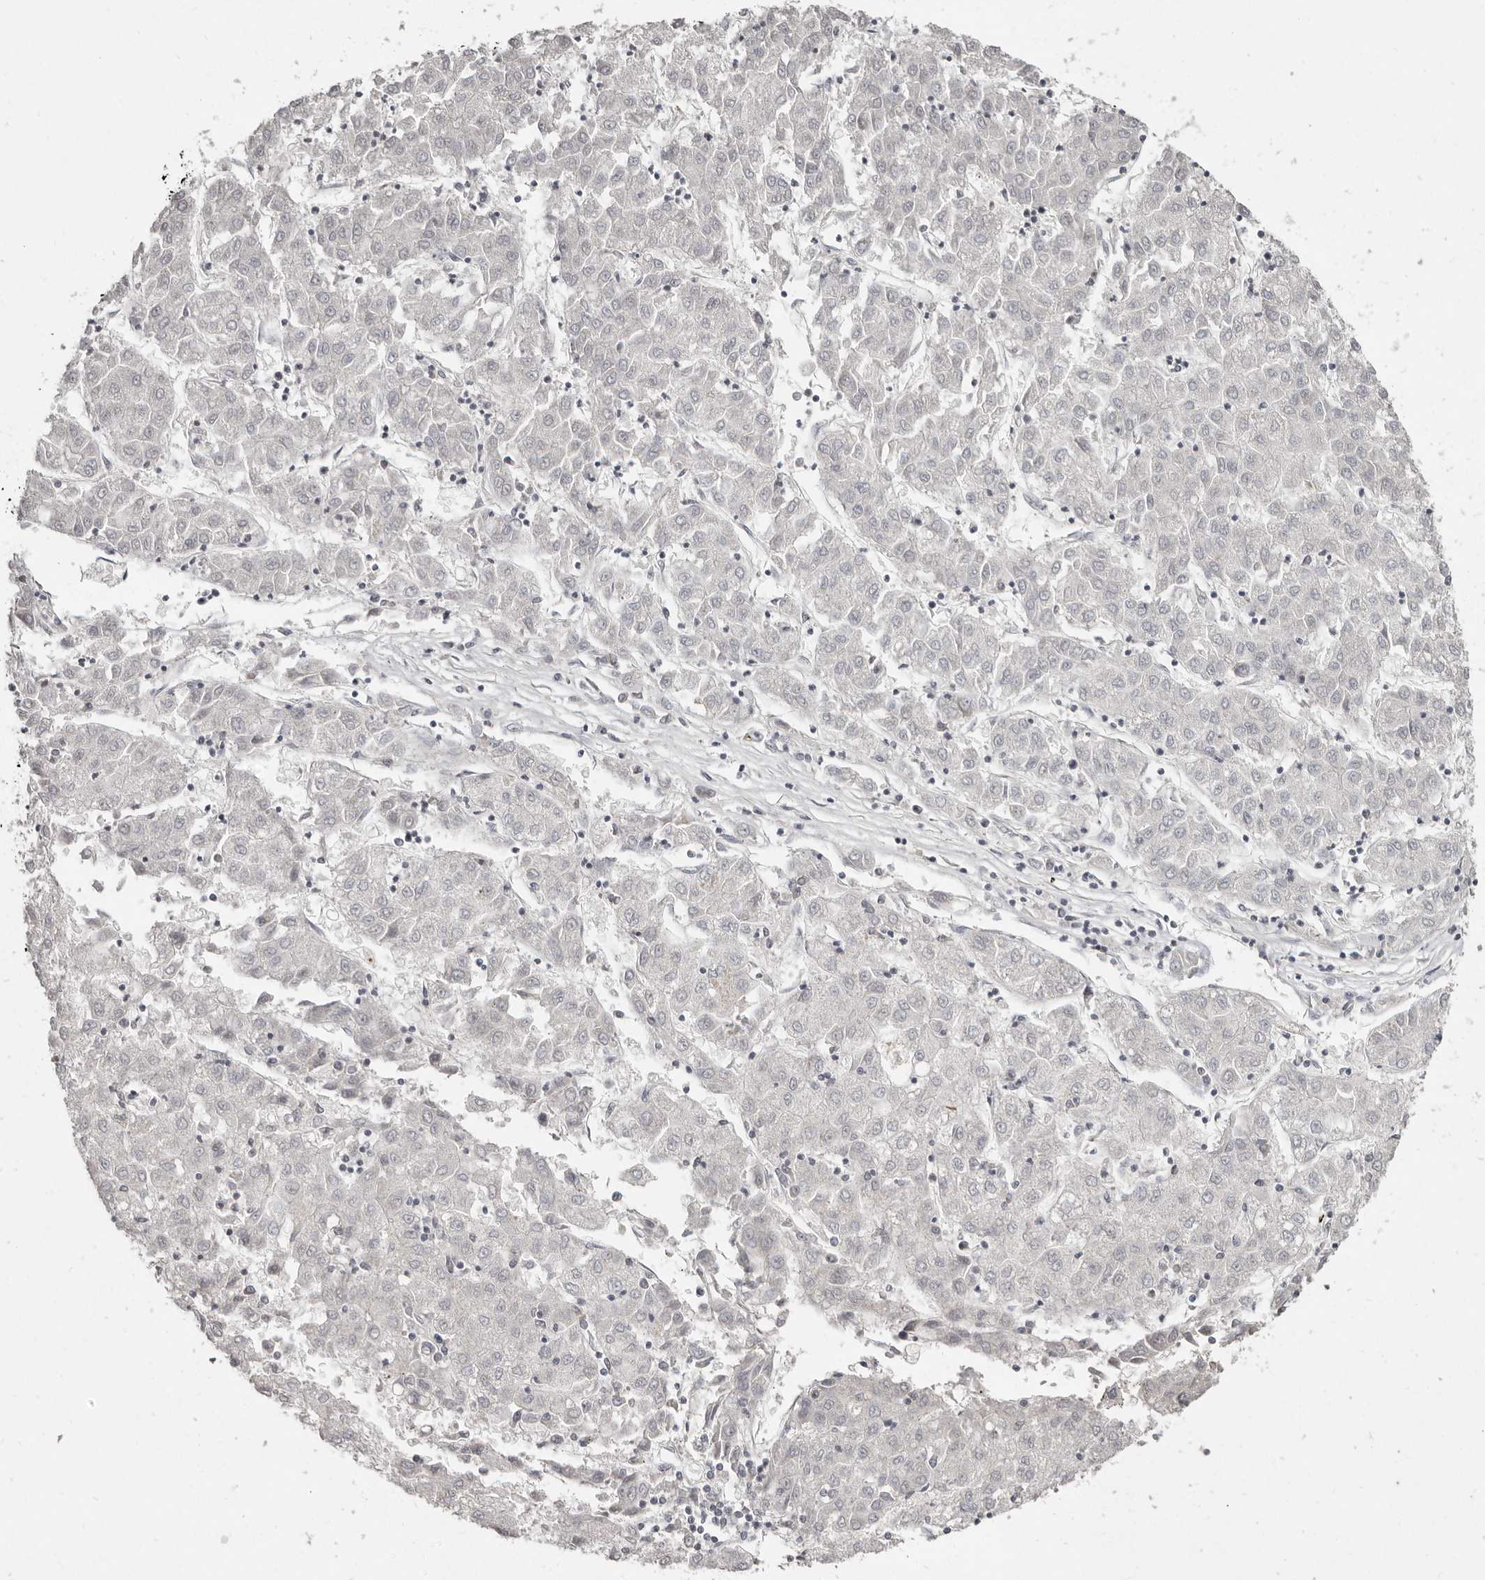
{"staining": {"intensity": "negative", "quantity": "none", "location": "none"}, "tissue": "liver cancer", "cell_type": "Tumor cells", "image_type": "cancer", "snomed": [{"axis": "morphology", "description": "Carcinoma, Hepatocellular, NOS"}, {"axis": "topography", "description": "Liver"}], "caption": "Photomicrograph shows no protein positivity in tumor cells of liver cancer (hepatocellular carcinoma) tissue.", "gene": "LINGO2", "patient": {"sex": "male", "age": 72}}